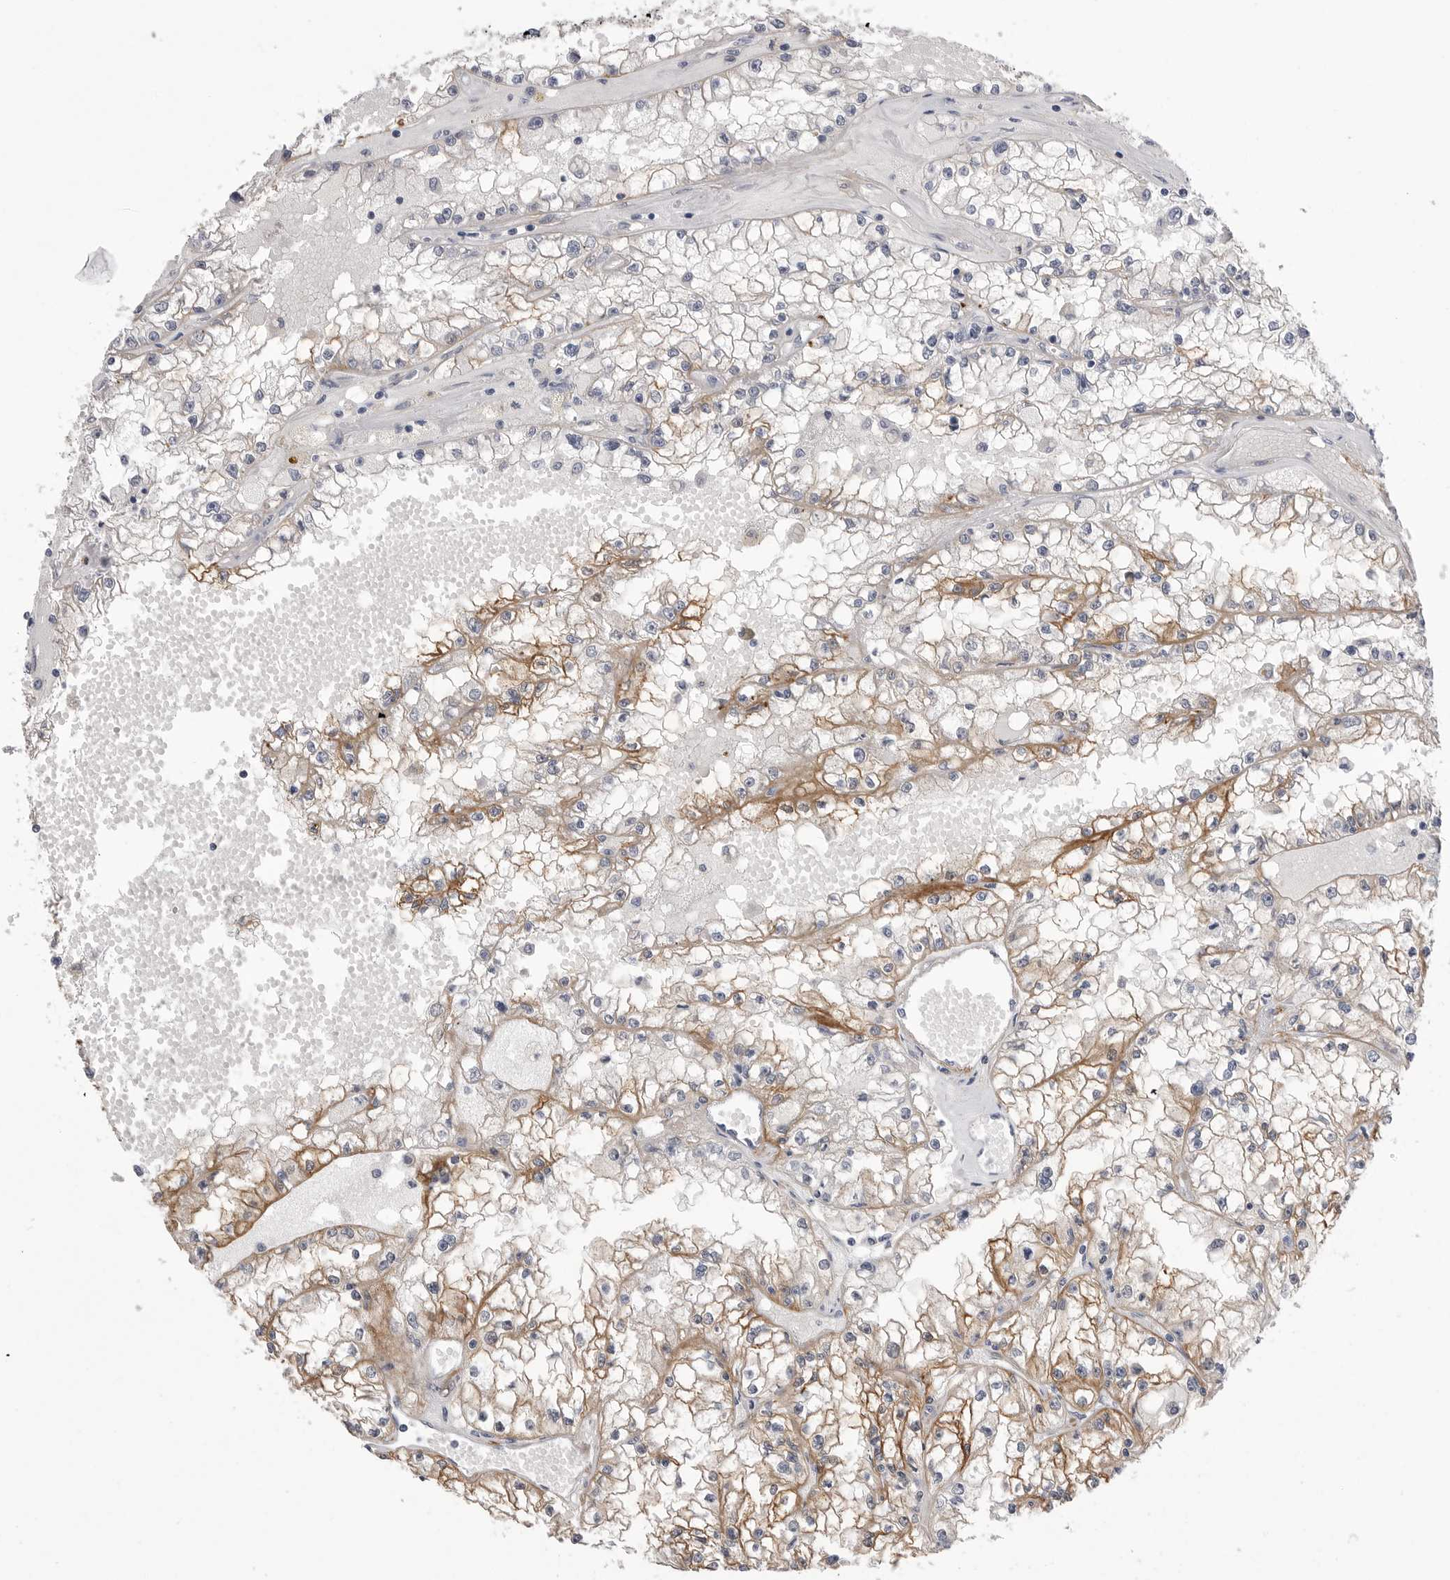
{"staining": {"intensity": "moderate", "quantity": ">75%", "location": "cytoplasmic/membranous"}, "tissue": "renal cancer", "cell_type": "Tumor cells", "image_type": "cancer", "snomed": [{"axis": "morphology", "description": "Adenocarcinoma, NOS"}, {"axis": "topography", "description": "Kidney"}], "caption": "Adenocarcinoma (renal) tissue demonstrates moderate cytoplasmic/membranous expression in approximately >75% of tumor cells, visualized by immunohistochemistry.", "gene": "AKAP12", "patient": {"sex": "male", "age": 56}}